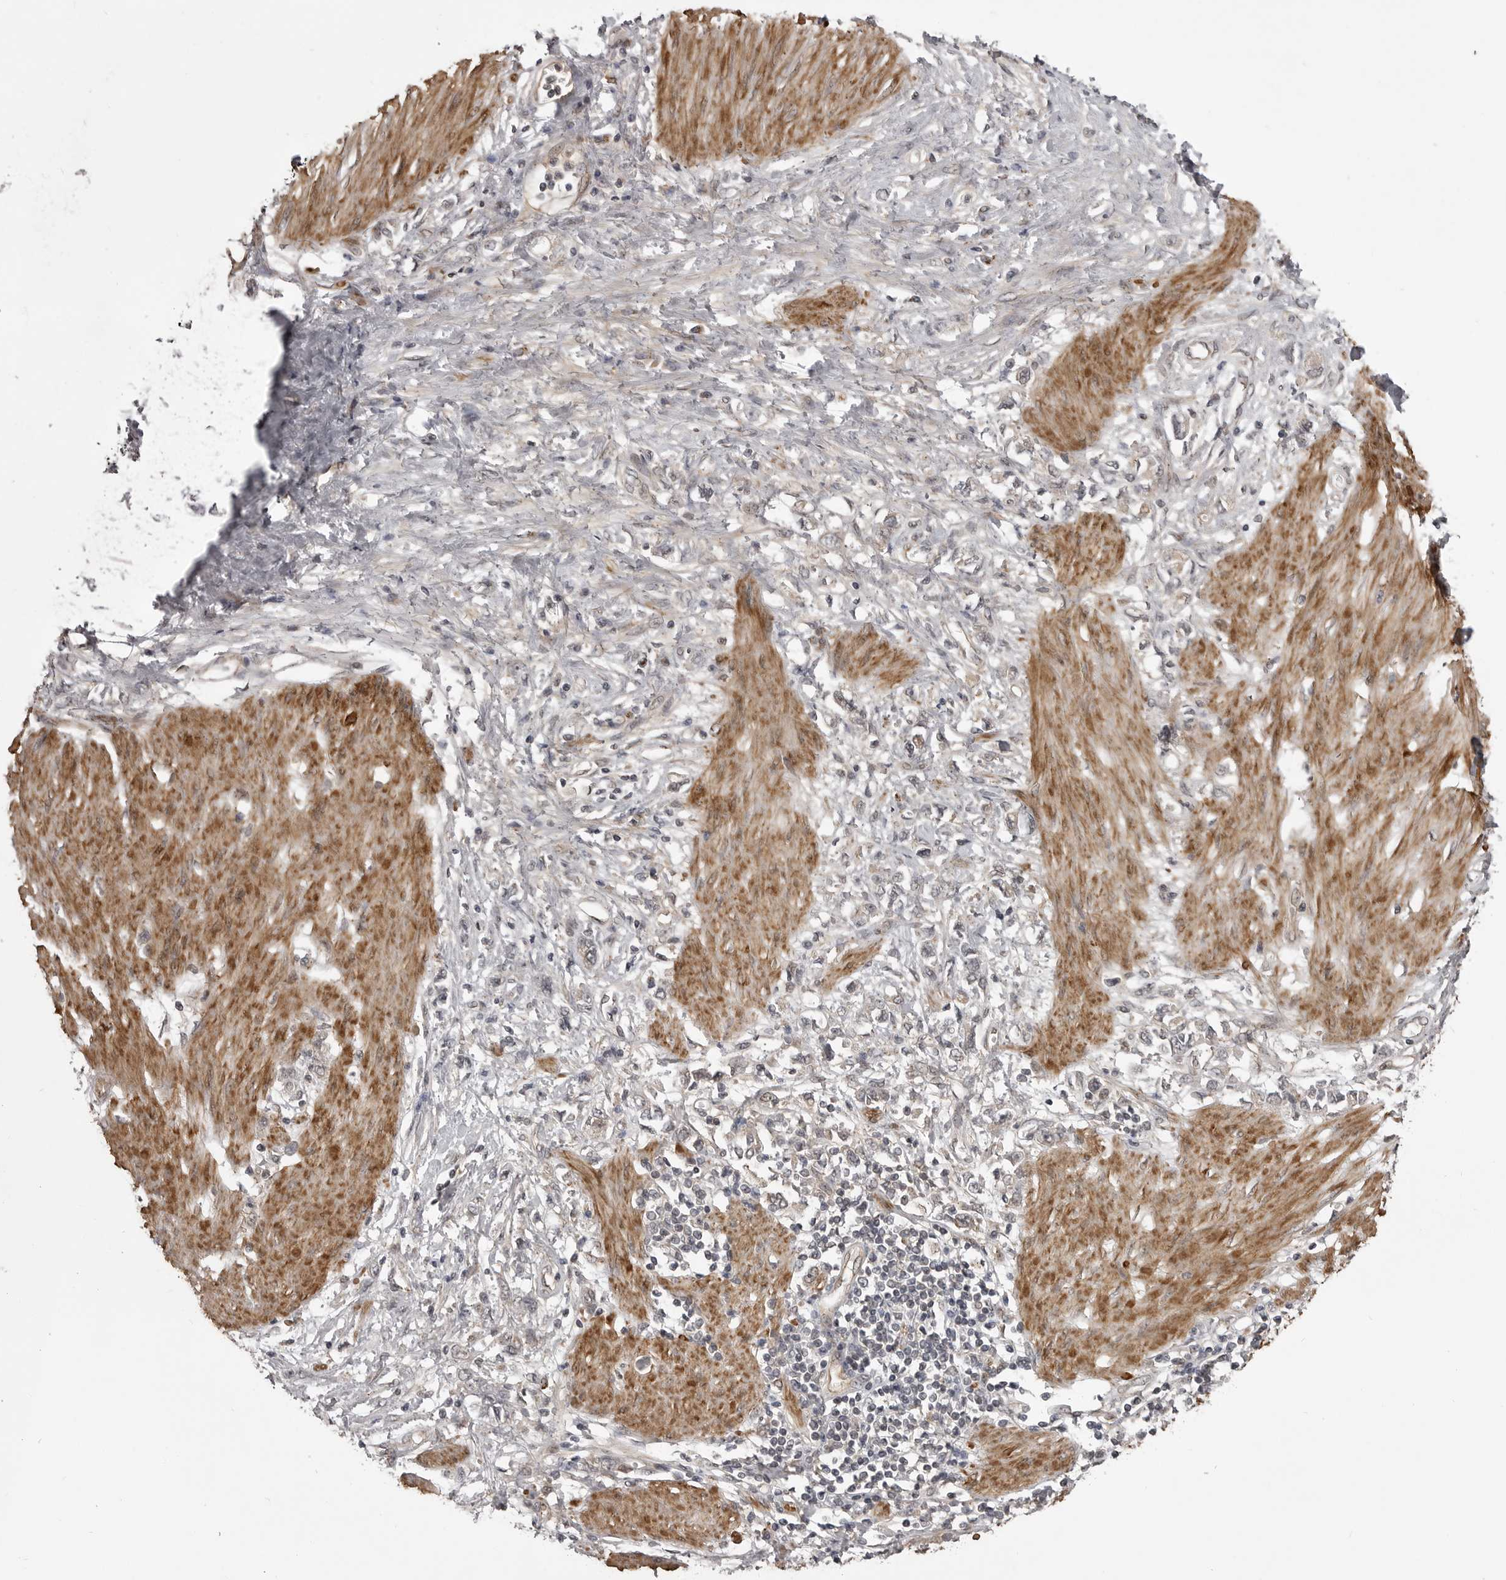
{"staining": {"intensity": "negative", "quantity": "none", "location": "none"}, "tissue": "stomach cancer", "cell_type": "Tumor cells", "image_type": "cancer", "snomed": [{"axis": "morphology", "description": "Adenocarcinoma, NOS"}, {"axis": "topography", "description": "Stomach"}], "caption": "Tumor cells are negative for protein expression in human stomach adenocarcinoma.", "gene": "SNX16", "patient": {"sex": "female", "age": 76}}